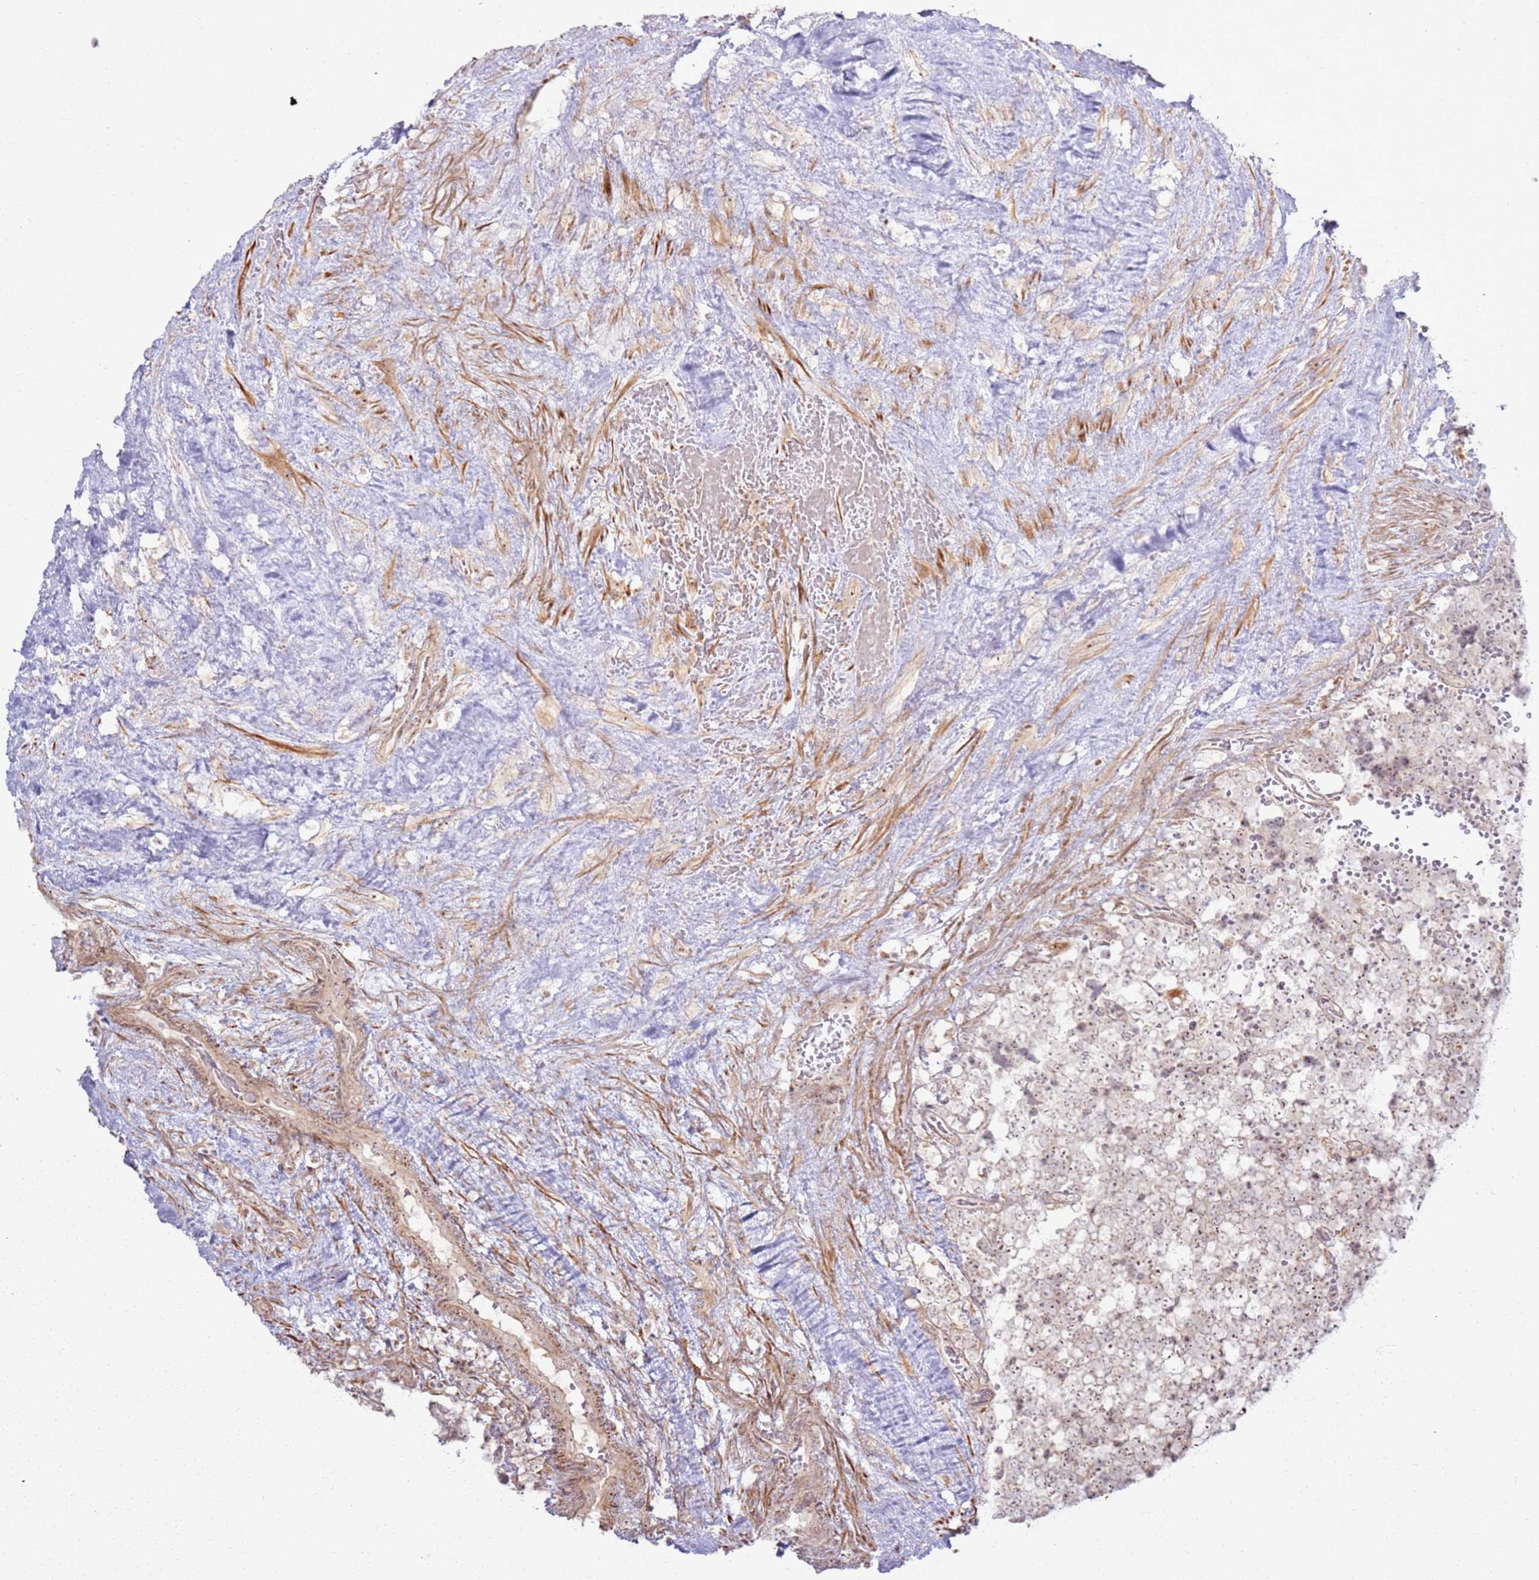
{"staining": {"intensity": "moderate", "quantity": ">75%", "location": "nuclear"}, "tissue": "testis cancer", "cell_type": "Tumor cells", "image_type": "cancer", "snomed": [{"axis": "morphology", "description": "Seminoma, NOS"}, {"axis": "topography", "description": "Testis"}], "caption": "High-magnification brightfield microscopy of testis cancer (seminoma) stained with DAB (3,3'-diaminobenzidine) (brown) and counterstained with hematoxylin (blue). tumor cells exhibit moderate nuclear positivity is appreciated in approximately>75% of cells.", "gene": "CNPY1", "patient": {"sex": "male", "age": 71}}